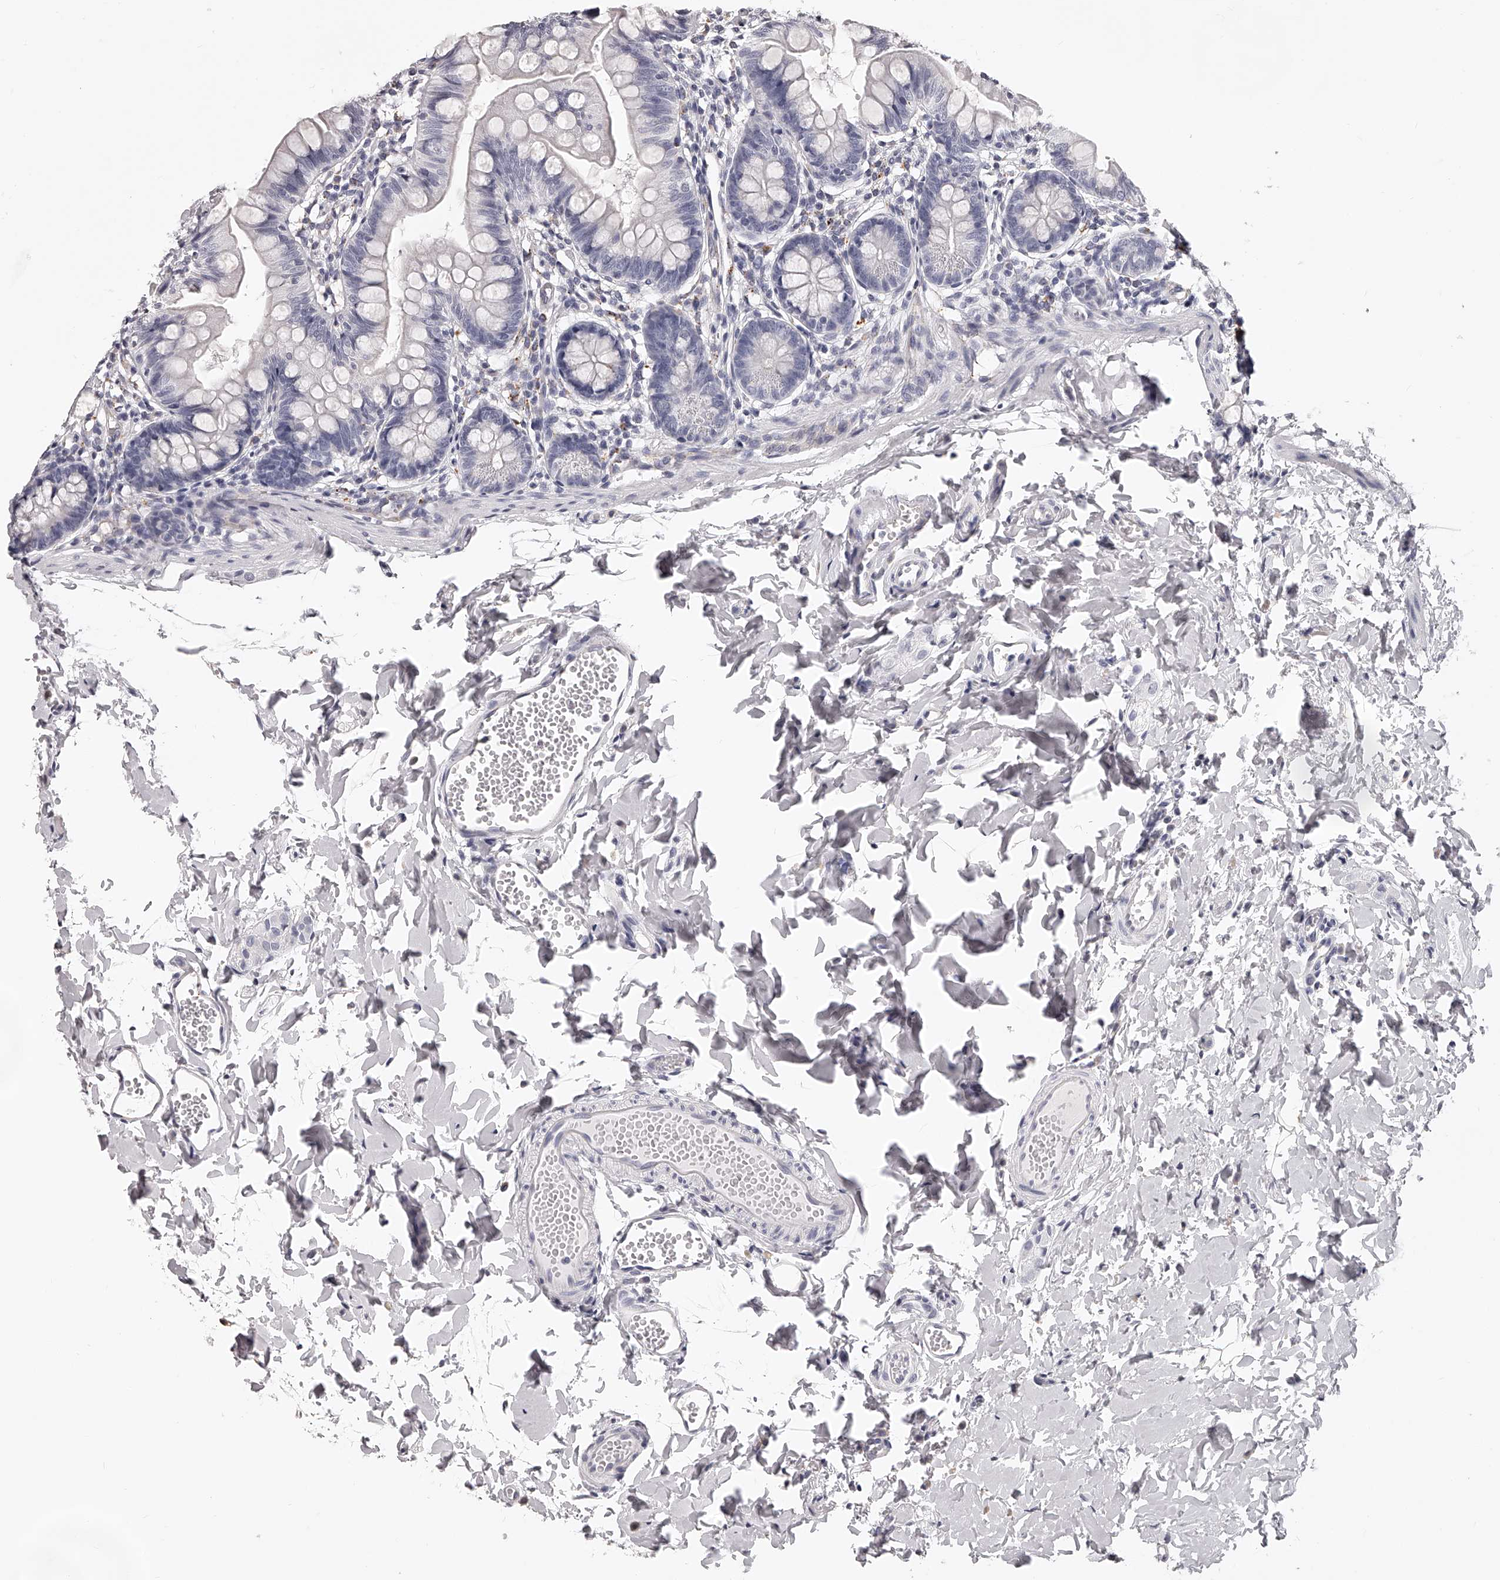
{"staining": {"intensity": "negative", "quantity": "none", "location": "none"}, "tissue": "small intestine", "cell_type": "Glandular cells", "image_type": "normal", "snomed": [{"axis": "morphology", "description": "Normal tissue, NOS"}, {"axis": "topography", "description": "Small intestine"}], "caption": "IHC histopathology image of unremarkable small intestine: human small intestine stained with DAB exhibits no significant protein positivity in glandular cells.", "gene": "DMRT1", "patient": {"sex": "male", "age": 7}}